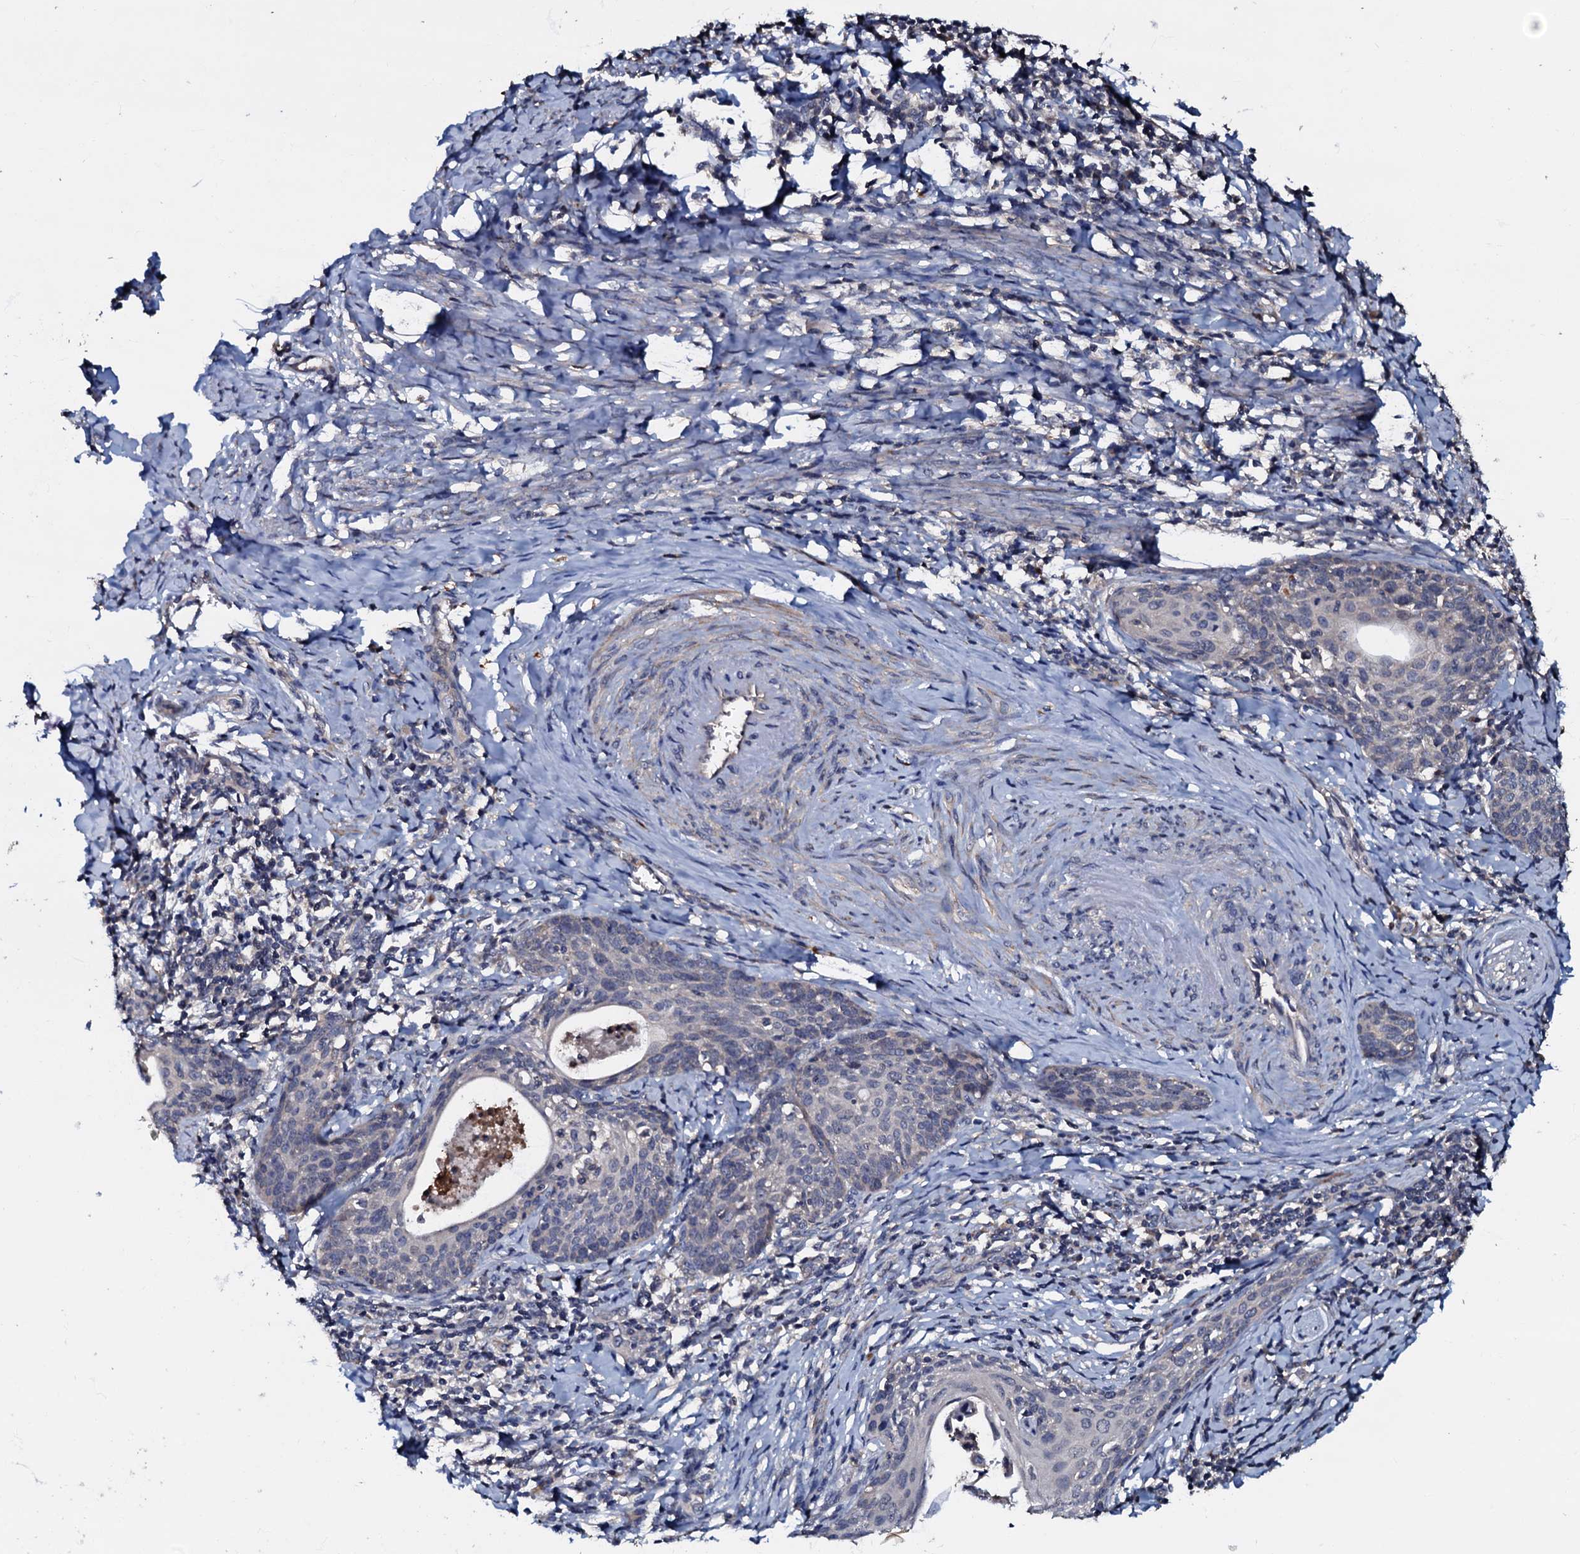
{"staining": {"intensity": "negative", "quantity": "none", "location": "none"}, "tissue": "cervical cancer", "cell_type": "Tumor cells", "image_type": "cancer", "snomed": [{"axis": "morphology", "description": "Squamous cell carcinoma, NOS"}, {"axis": "topography", "description": "Cervix"}], "caption": "Cervical squamous cell carcinoma was stained to show a protein in brown. There is no significant staining in tumor cells.", "gene": "CPNE2", "patient": {"sex": "female", "age": 52}}